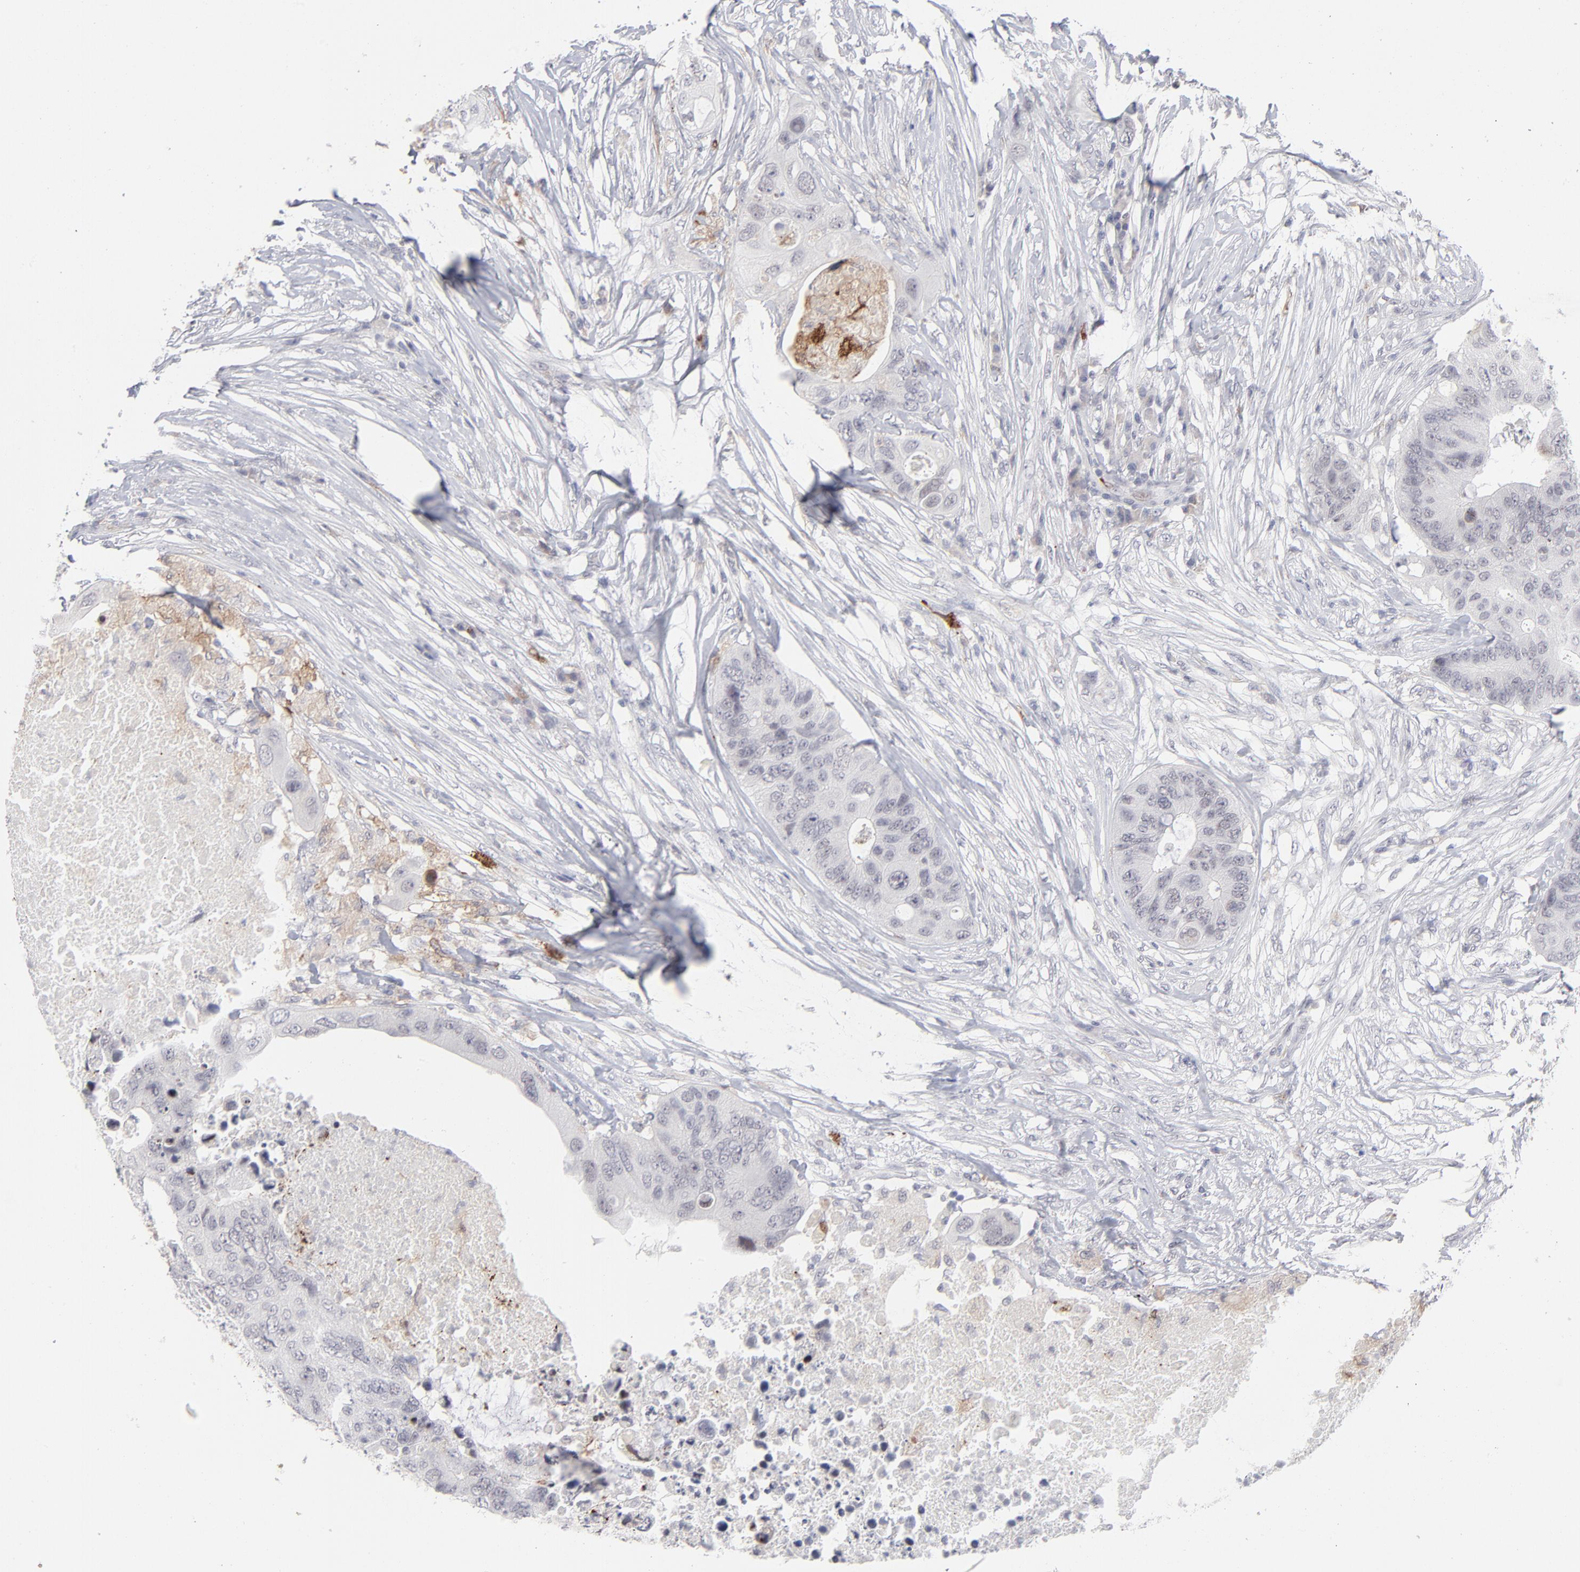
{"staining": {"intensity": "negative", "quantity": "none", "location": "none"}, "tissue": "colorectal cancer", "cell_type": "Tumor cells", "image_type": "cancer", "snomed": [{"axis": "morphology", "description": "Adenocarcinoma, NOS"}, {"axis": "topography", "description": "Colon"}], "caption": "Colorectal cancer (adenocarcinoma) was stained to show a protein in brown. There is no significant expression in tumor cells.", "gene": "CCR2", "patient": {"sex": "male", "age": 71}}